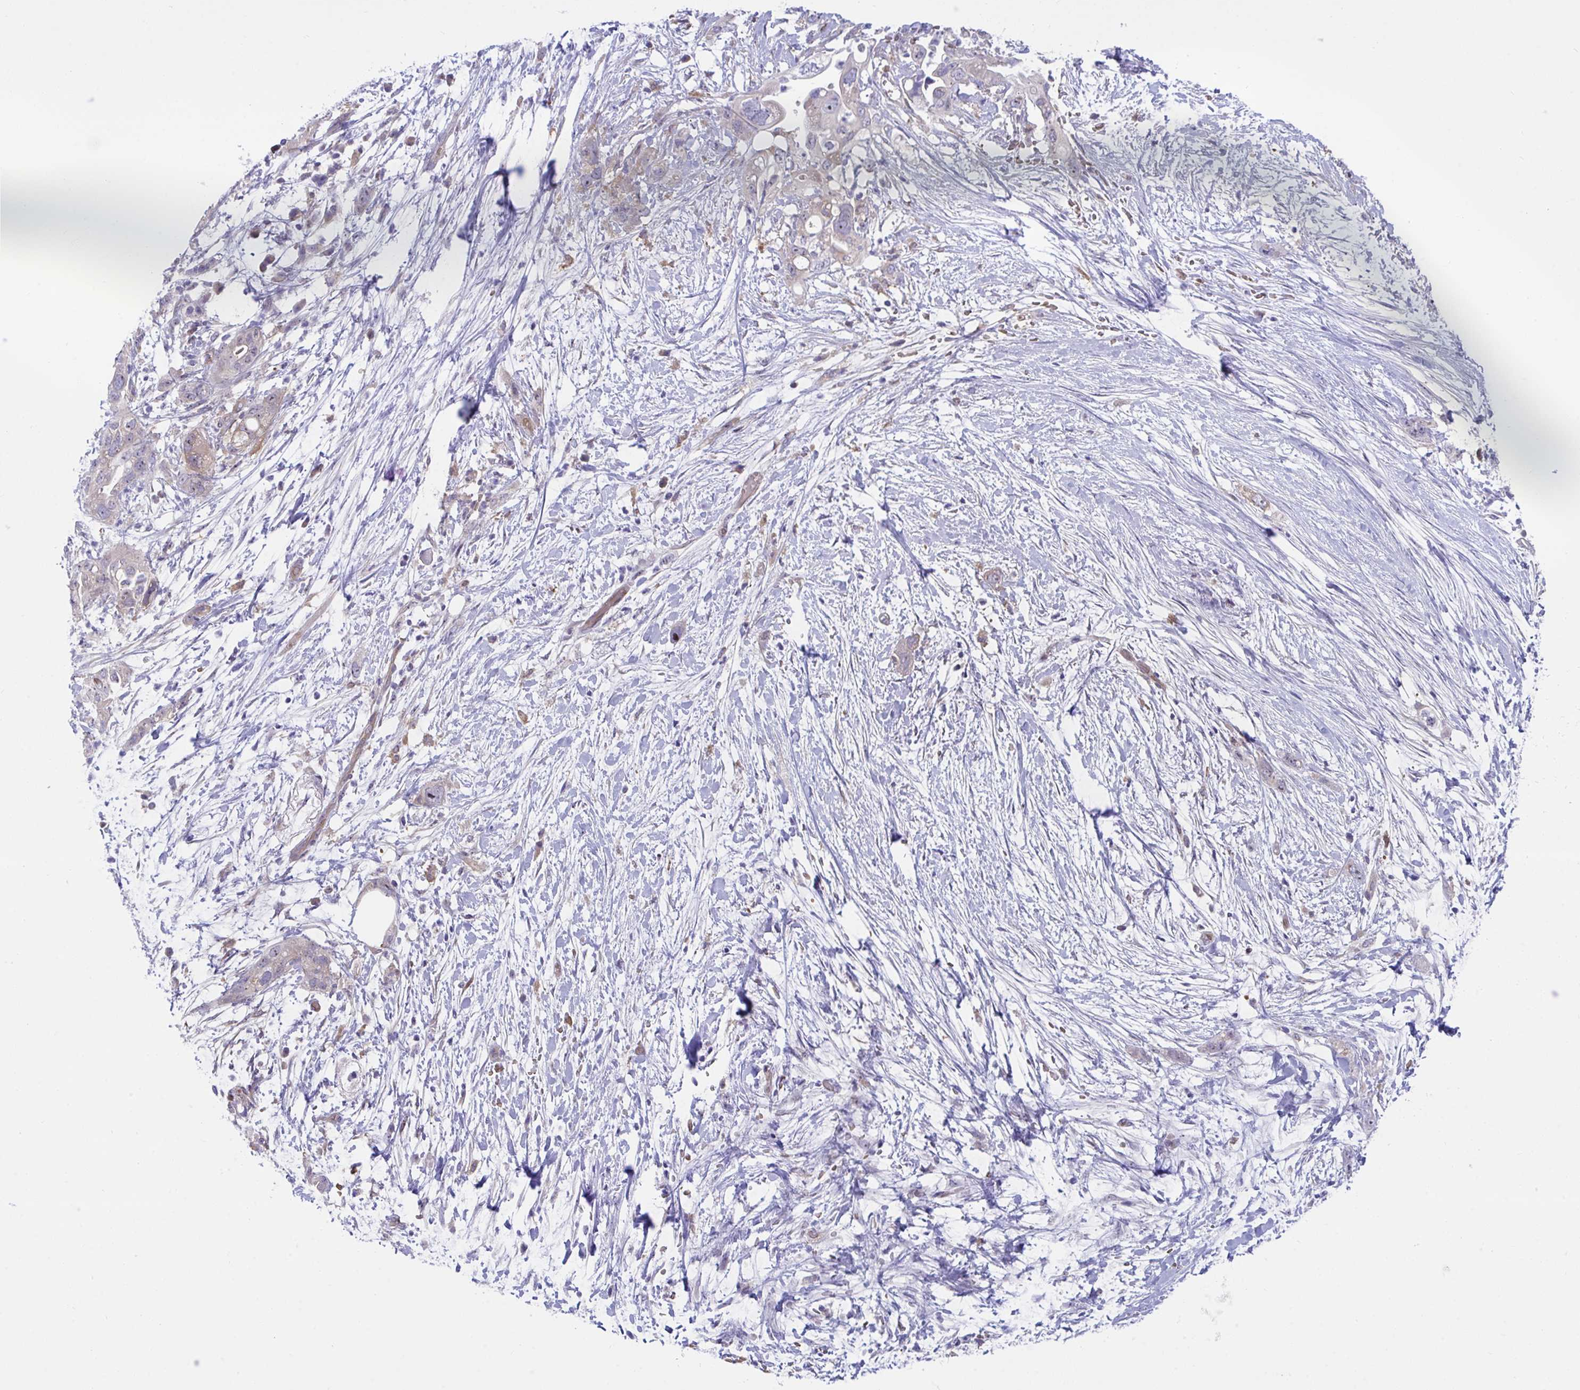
{"staining": {"intensity": "weak", "quantity": ">75%", "location": "cytoplasmic/membranous,nuclear"}, "tissue": "pancreatic cancer", "cell_type": "Tumor cells", "image_type": "cancer", "snomed": [{"axis": "morphology", "description": "Adenocarcinoma, NOS"}, {"axis": "topography", "description": "Pancreas"}], "caption": "Protein staining exhibits weak cytoplasmic/membranous and nuclear expression in approximately >75% of tumor cells in adenocarcinoma (pancreatic). The protein of interest is stained brown, and the nuclei are stained in blue (DAB IHC with brightfield microscopy, high magnification).", "gene": "CENPQ", "patient": {"sex": "female", "age": 72}}